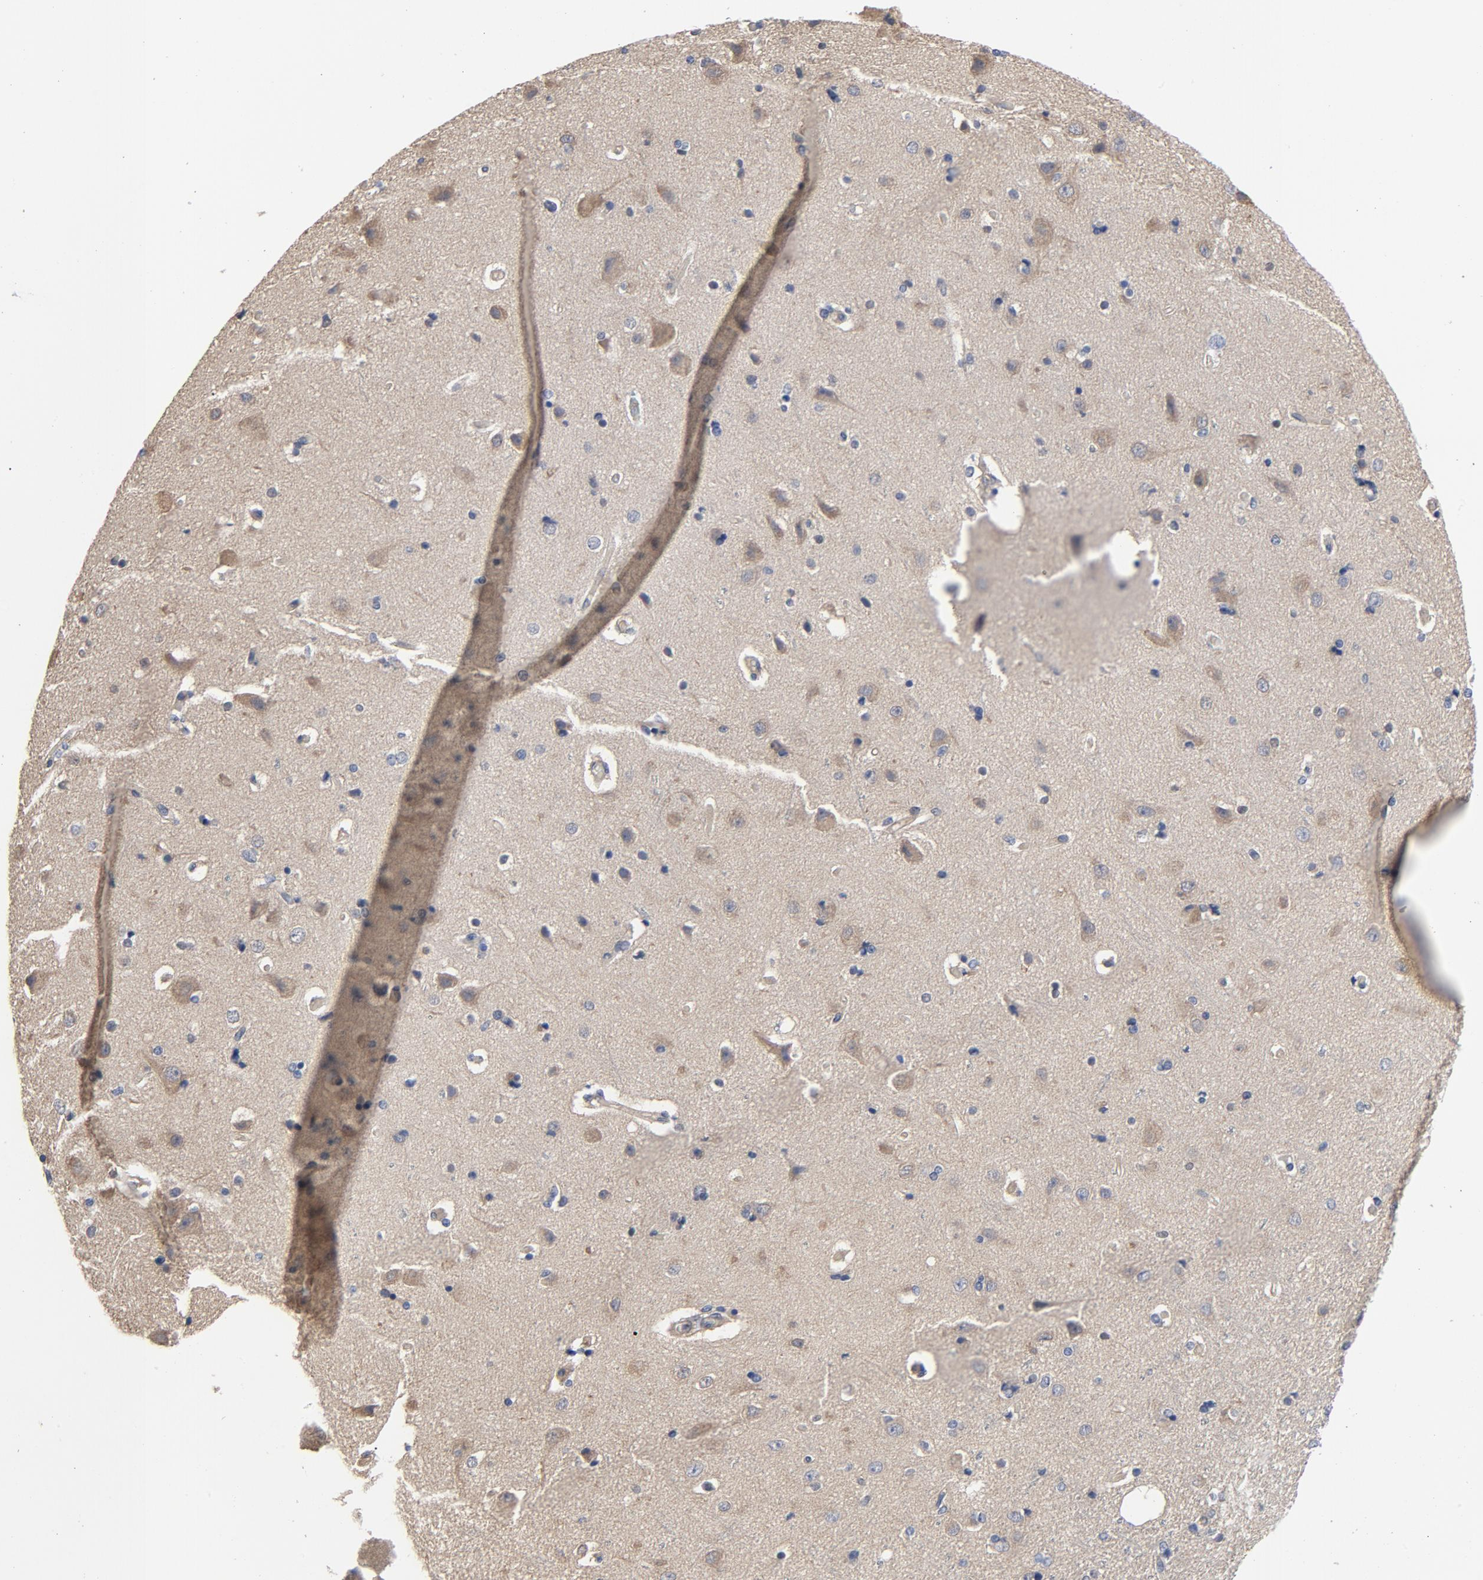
{"staining": {"intensity": "weak", "quantity": ">75%", "location": "cytoplasmic/membranous"}, "tissue": "cerebral cortex", "cell_type": "Endothelial cells", "image_type": "normal", "snomed": [{"axis": "morphology", "description": "Normal tissue, NOS"}, {"axis": "topography", "description": "Cerebral cortex"}], "caption": "Benign cerebral cortex was stained to show a protein in brown. There is low levels of weak cytoplasmic/membranous positivity in about >75% of endothelial cells.", "gene": "DYNLT3", "patient": {"sex": "male", "age": 62}}